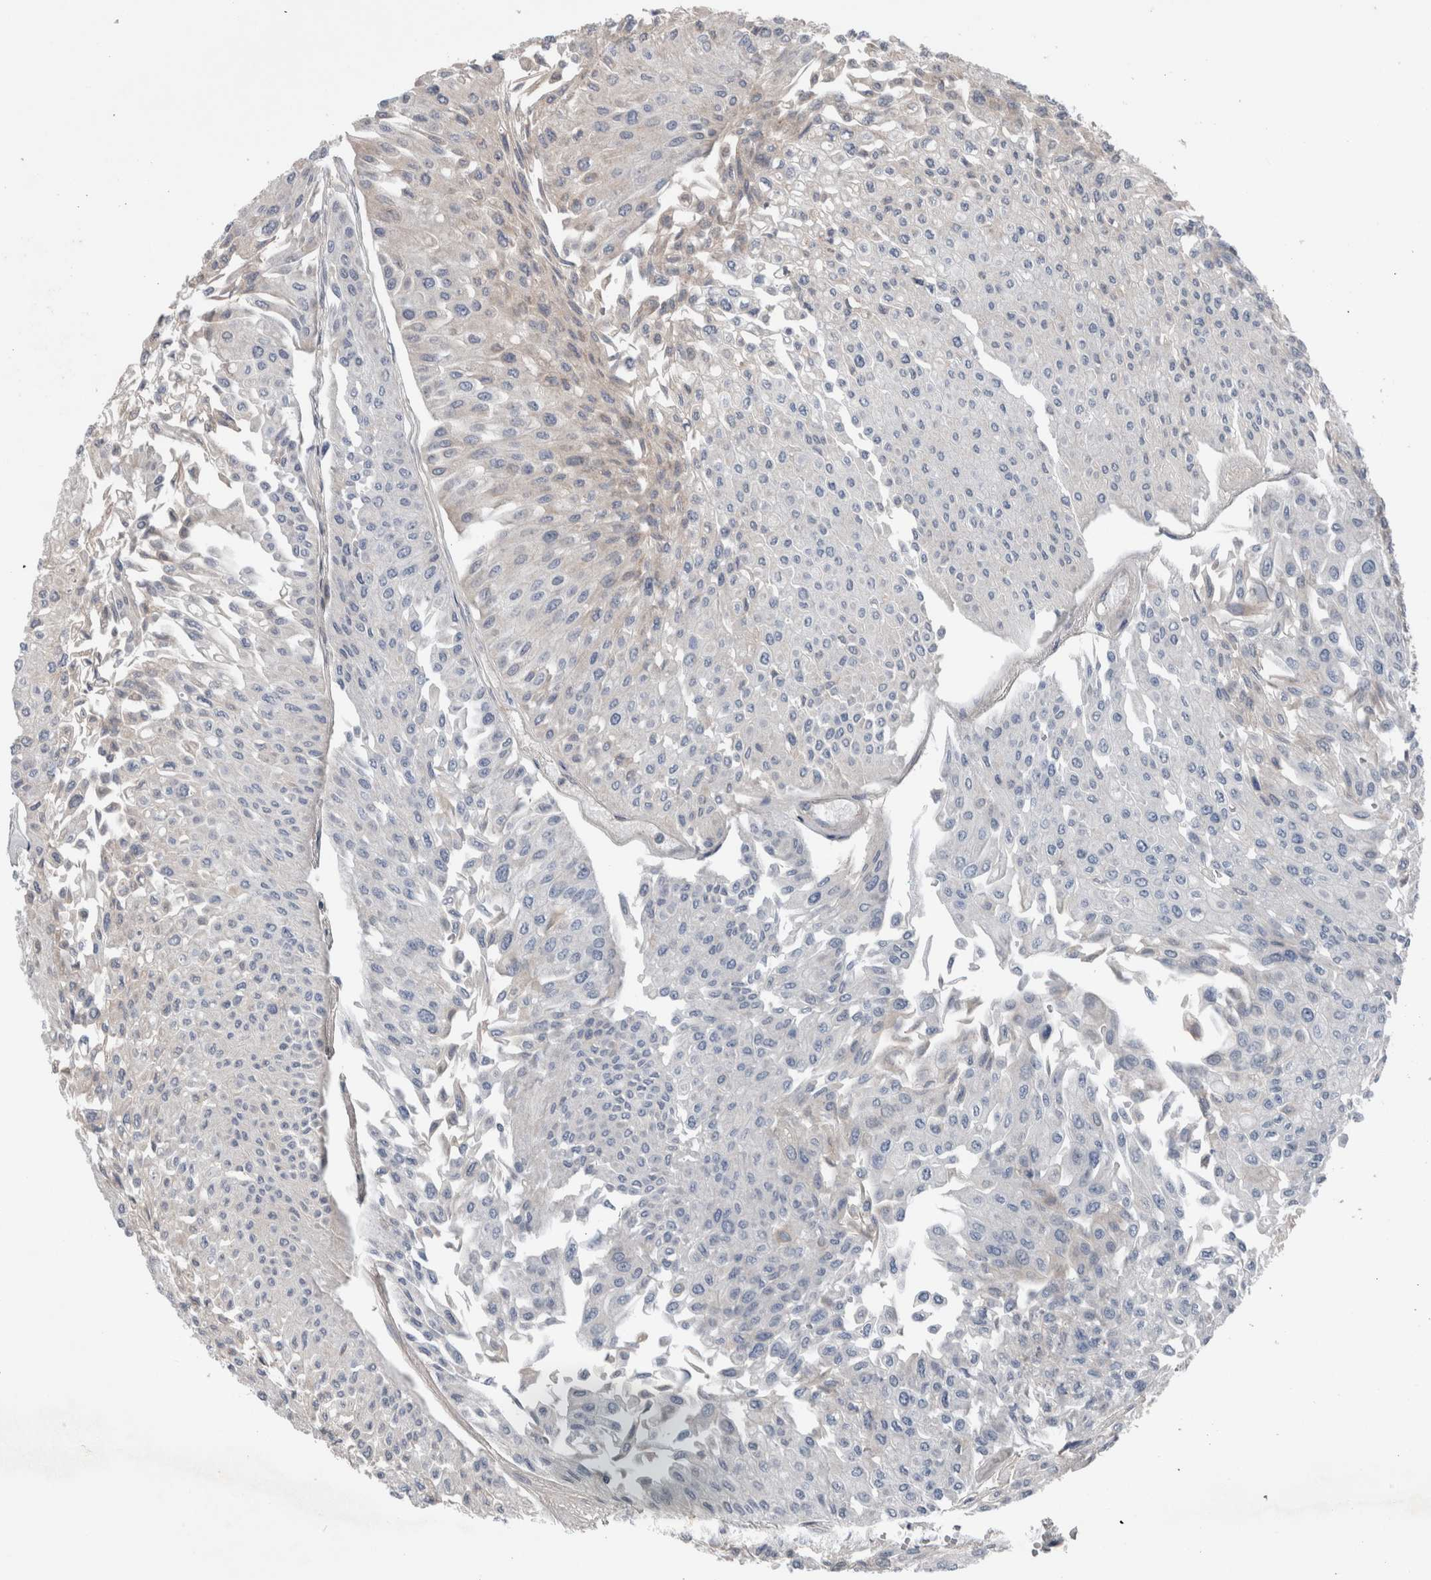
{"staining": {"intensity": "negative", "quantity": "none", "location": "none"}, "tissue": "urothelial cancer", "cell_type": "Tumor cells", "image_type": "cancer", "snomed": [{"axis": "morphology", "description": "Urothelial carcinoma, Low grade"}, {"axis": "topography", "description": "Urinary bladder"}], "caption": "Immunohistochemistry of urothelial cancer shows no staining in tumor cells.", "gene": "CRNN", "patient": {"sex": "male", "age": 67}}